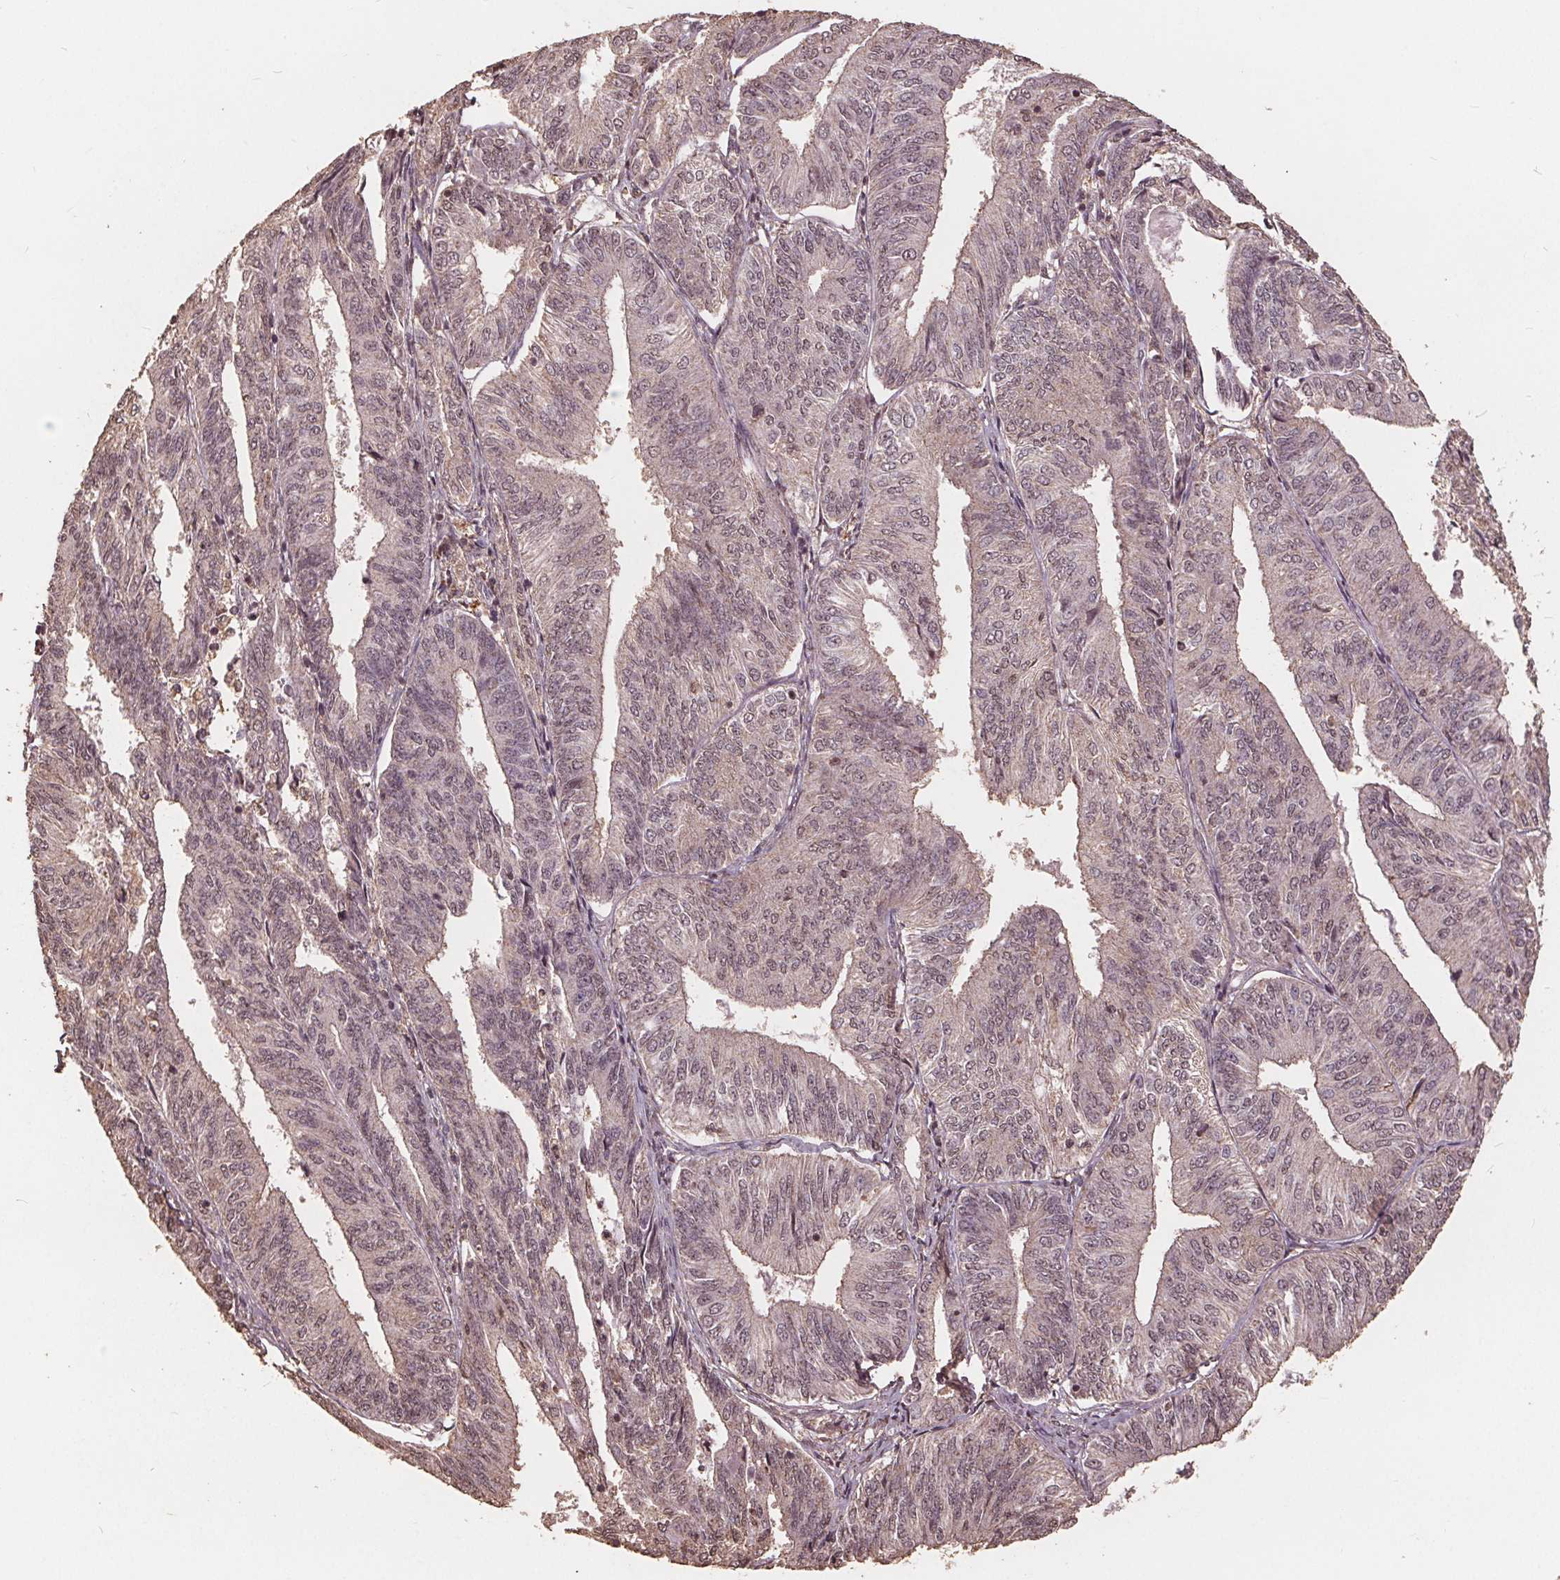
{"staining": {"intensity": "weak", "quantity": "<25%", "location": "nuclear"}, "tissue": "endometrial cancer", "cell_type": "Tumor cells", "image_type": "cancer", "snomed": [{"axis": "morphology", "description": "Adenocarcinoma, NOS"}, {"axis": "topography", "description": "Endometrium"}], "caption": "This is an IHC photomicrograph of human adenocarcinoma (endometrial). There is no staining in tumor cells.", "gene": "DSG3", "patient": {"sex": "female", "age": 58}}